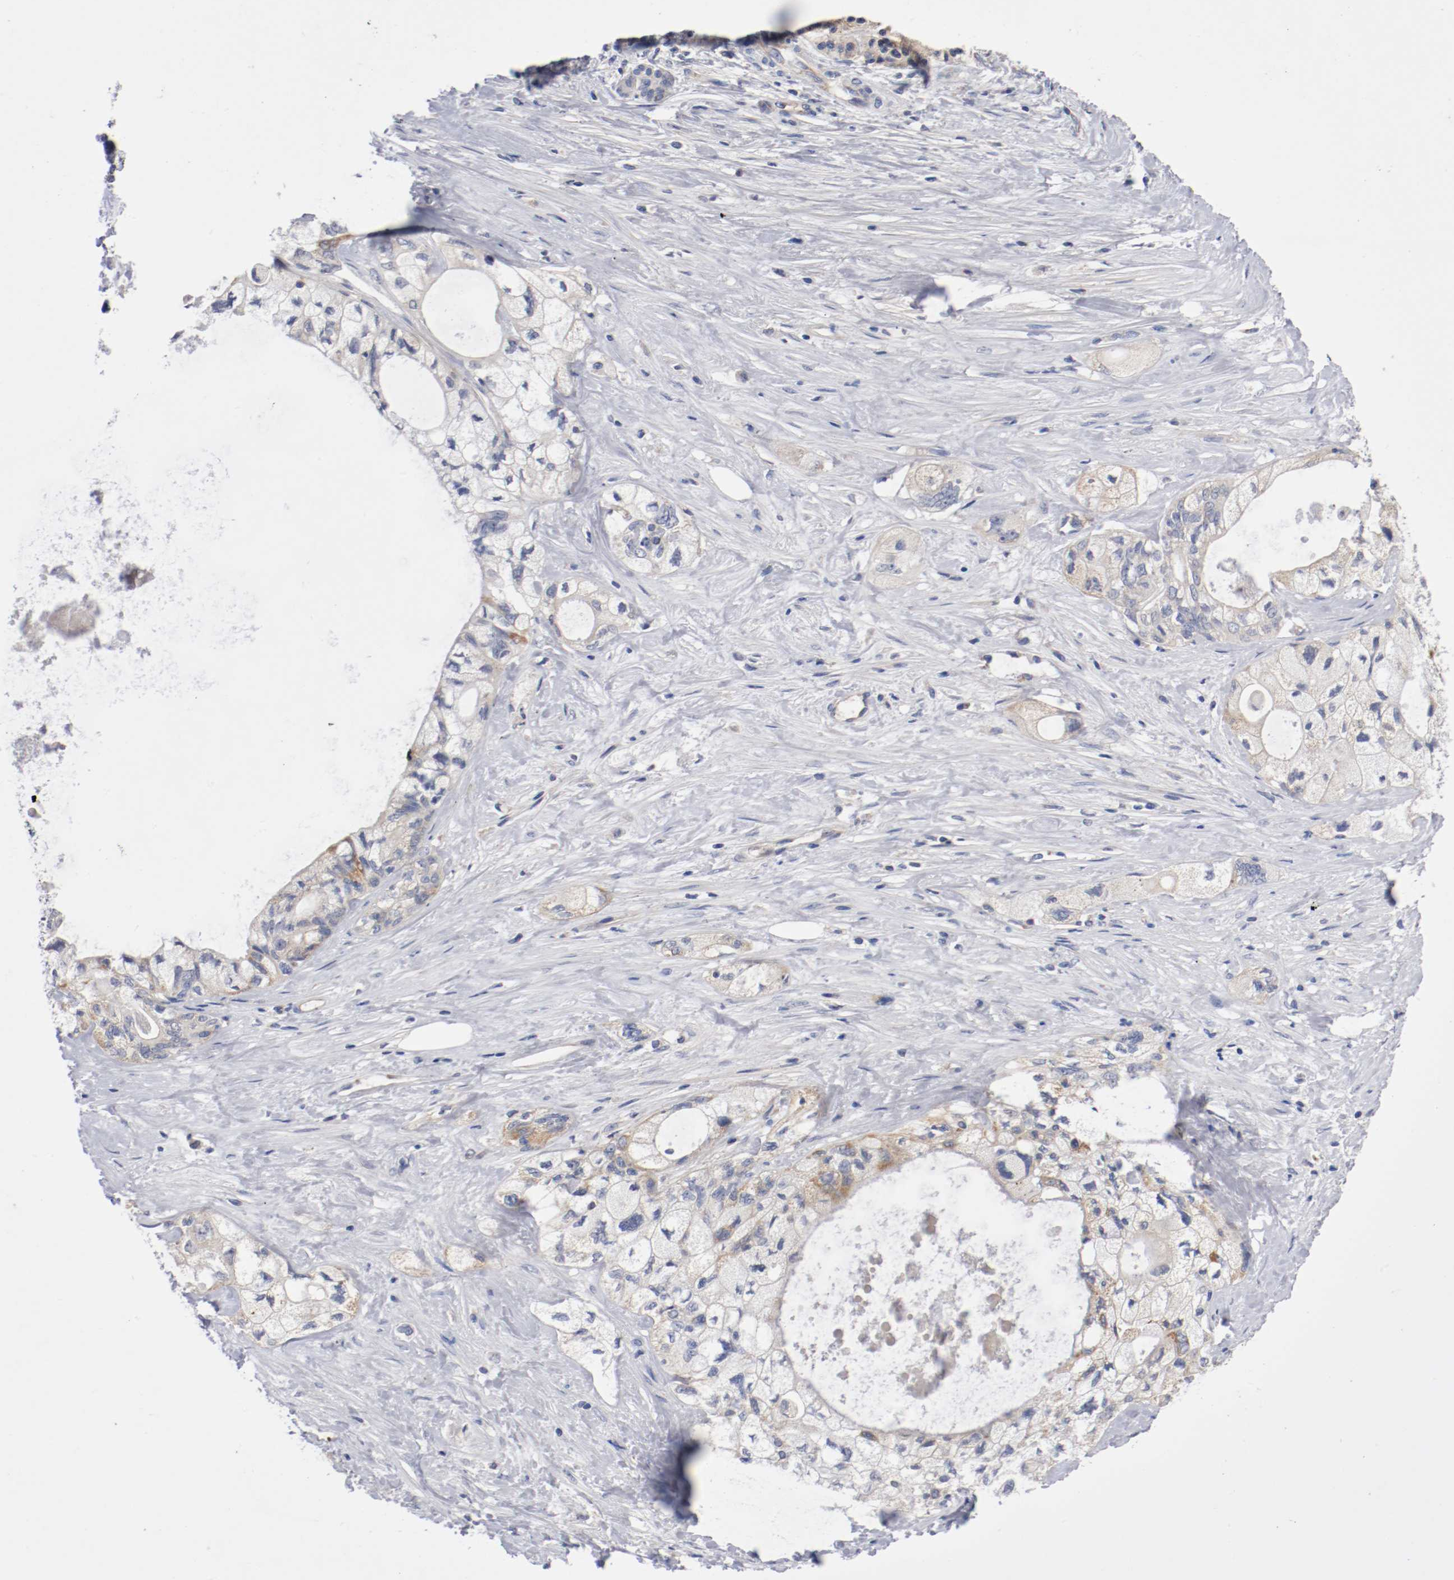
{"staining": {"intensity": "weak", "quantity": "25%-75%", "location": "cytoplasmic/membranous"}, "tissue": "pancreatic cancer", "cell_type": "Tumor cells", "image_type": "cancer", "snomed": [{"axis": "morphology", "description": "Adenocarcinoma, NOS"}, {"axis": "topography", "description": "Pancreas"}], "caption": "Pancreatic cancer stained with a brown dye shows weak cytoplasmic/membranous positive positivity in about 25%-75% of tumor cells.", "gene": "PCSK6", "patient": {"sex": "male", "age": 70}}